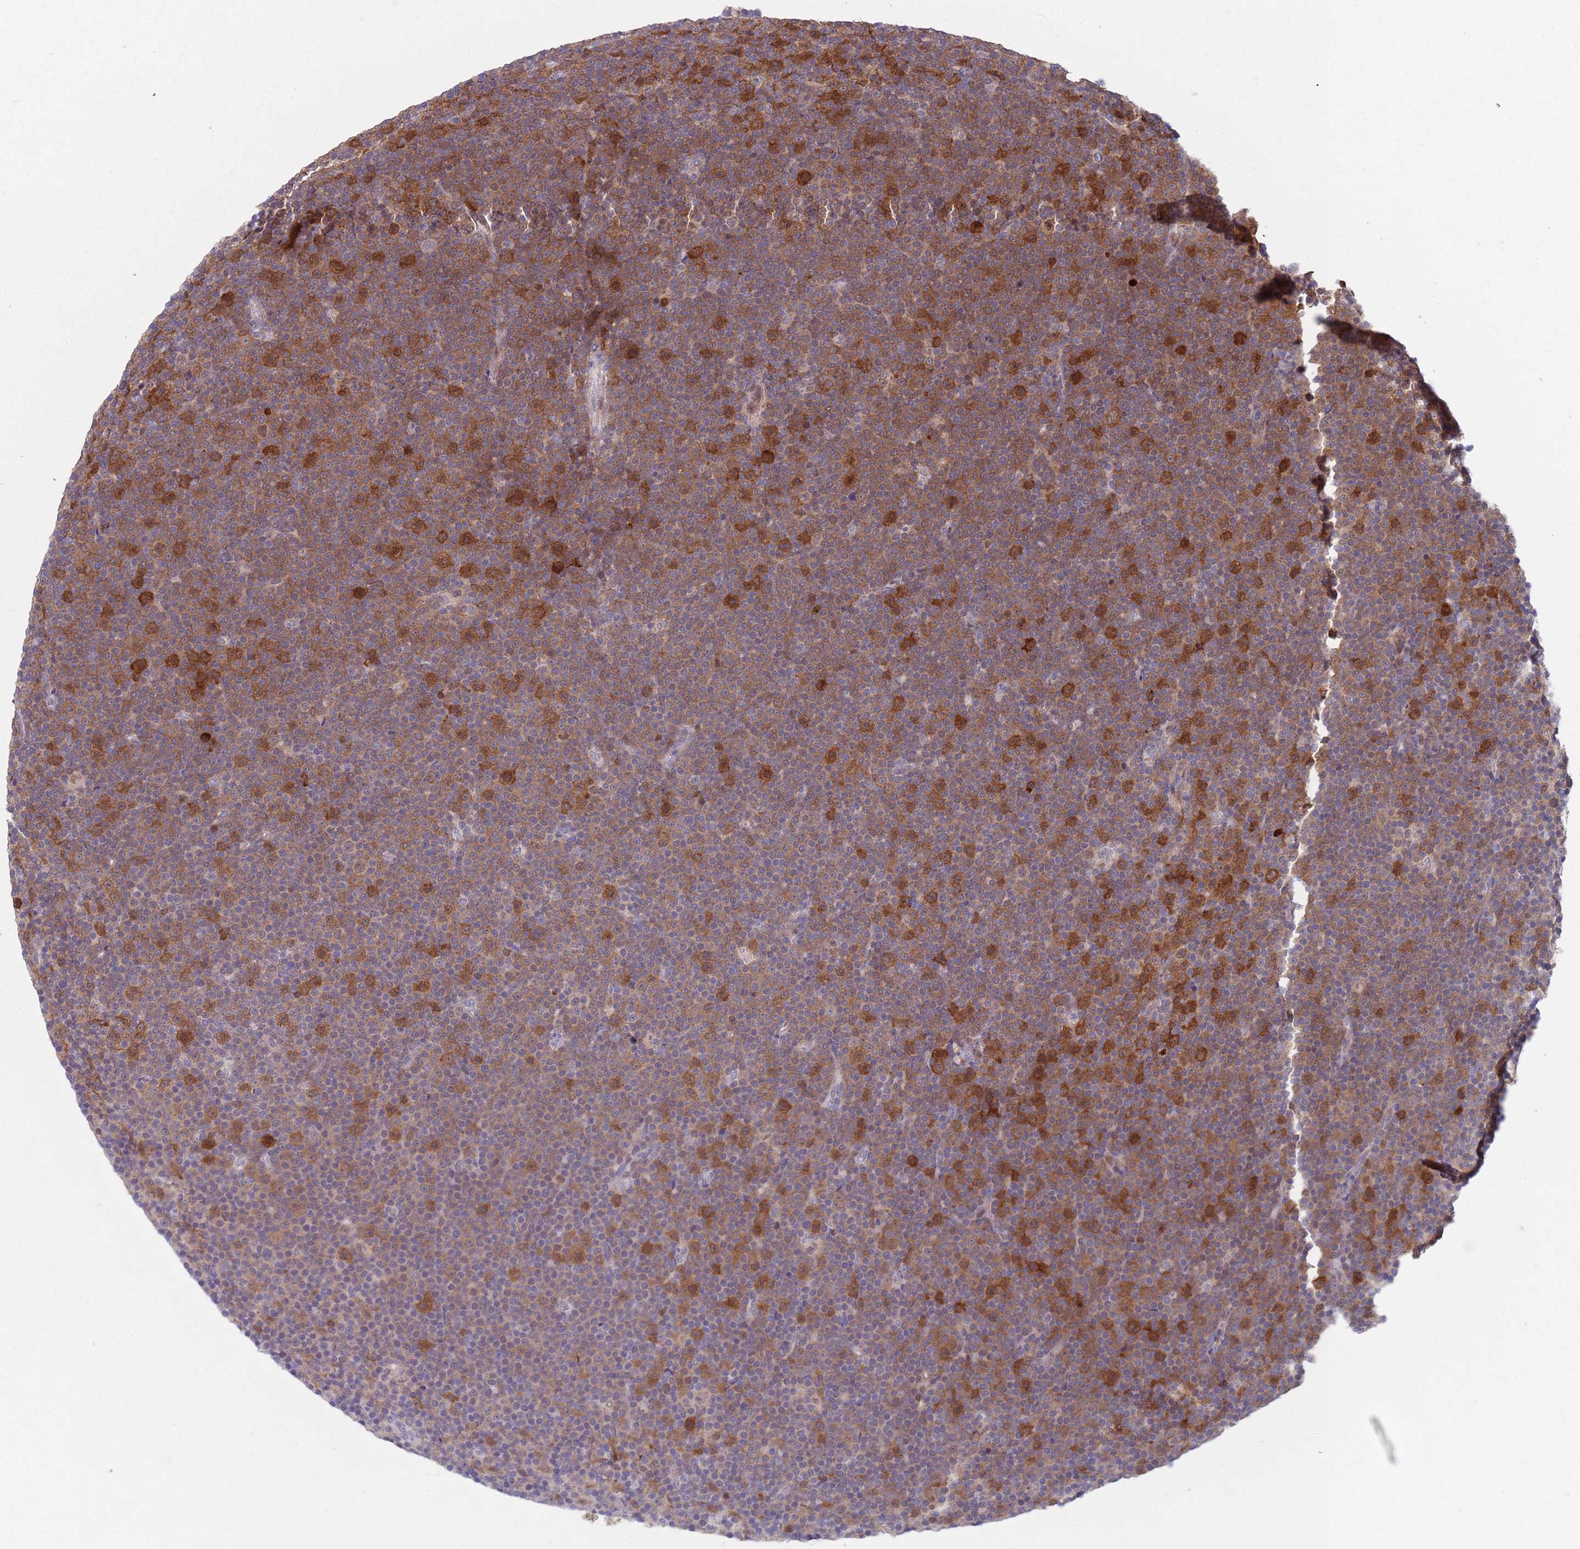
{"staining": {"intensity": "moderate", "quantity": "25%-75%", "location": "cytoplasmic/membranous"}, "tissue": "lymphoma", "cell_type": "Tumor cells", "image_type": "cancer", "snomed": [{"axis": "morphology", "description": "Malignant lymphoma, non-Hodgkin's type, Low grade"}, {"axis": "topography", "description": "Lymph node"}], "caption": "Lymphoma stained with DAB immunohistochemistry shows medium levels of moderate cytoplasmic/membranous expression in about 25%-75% of tumor cells.", "gene": "CLNS1A", "patient": {"sex": "female", "age": 67}}